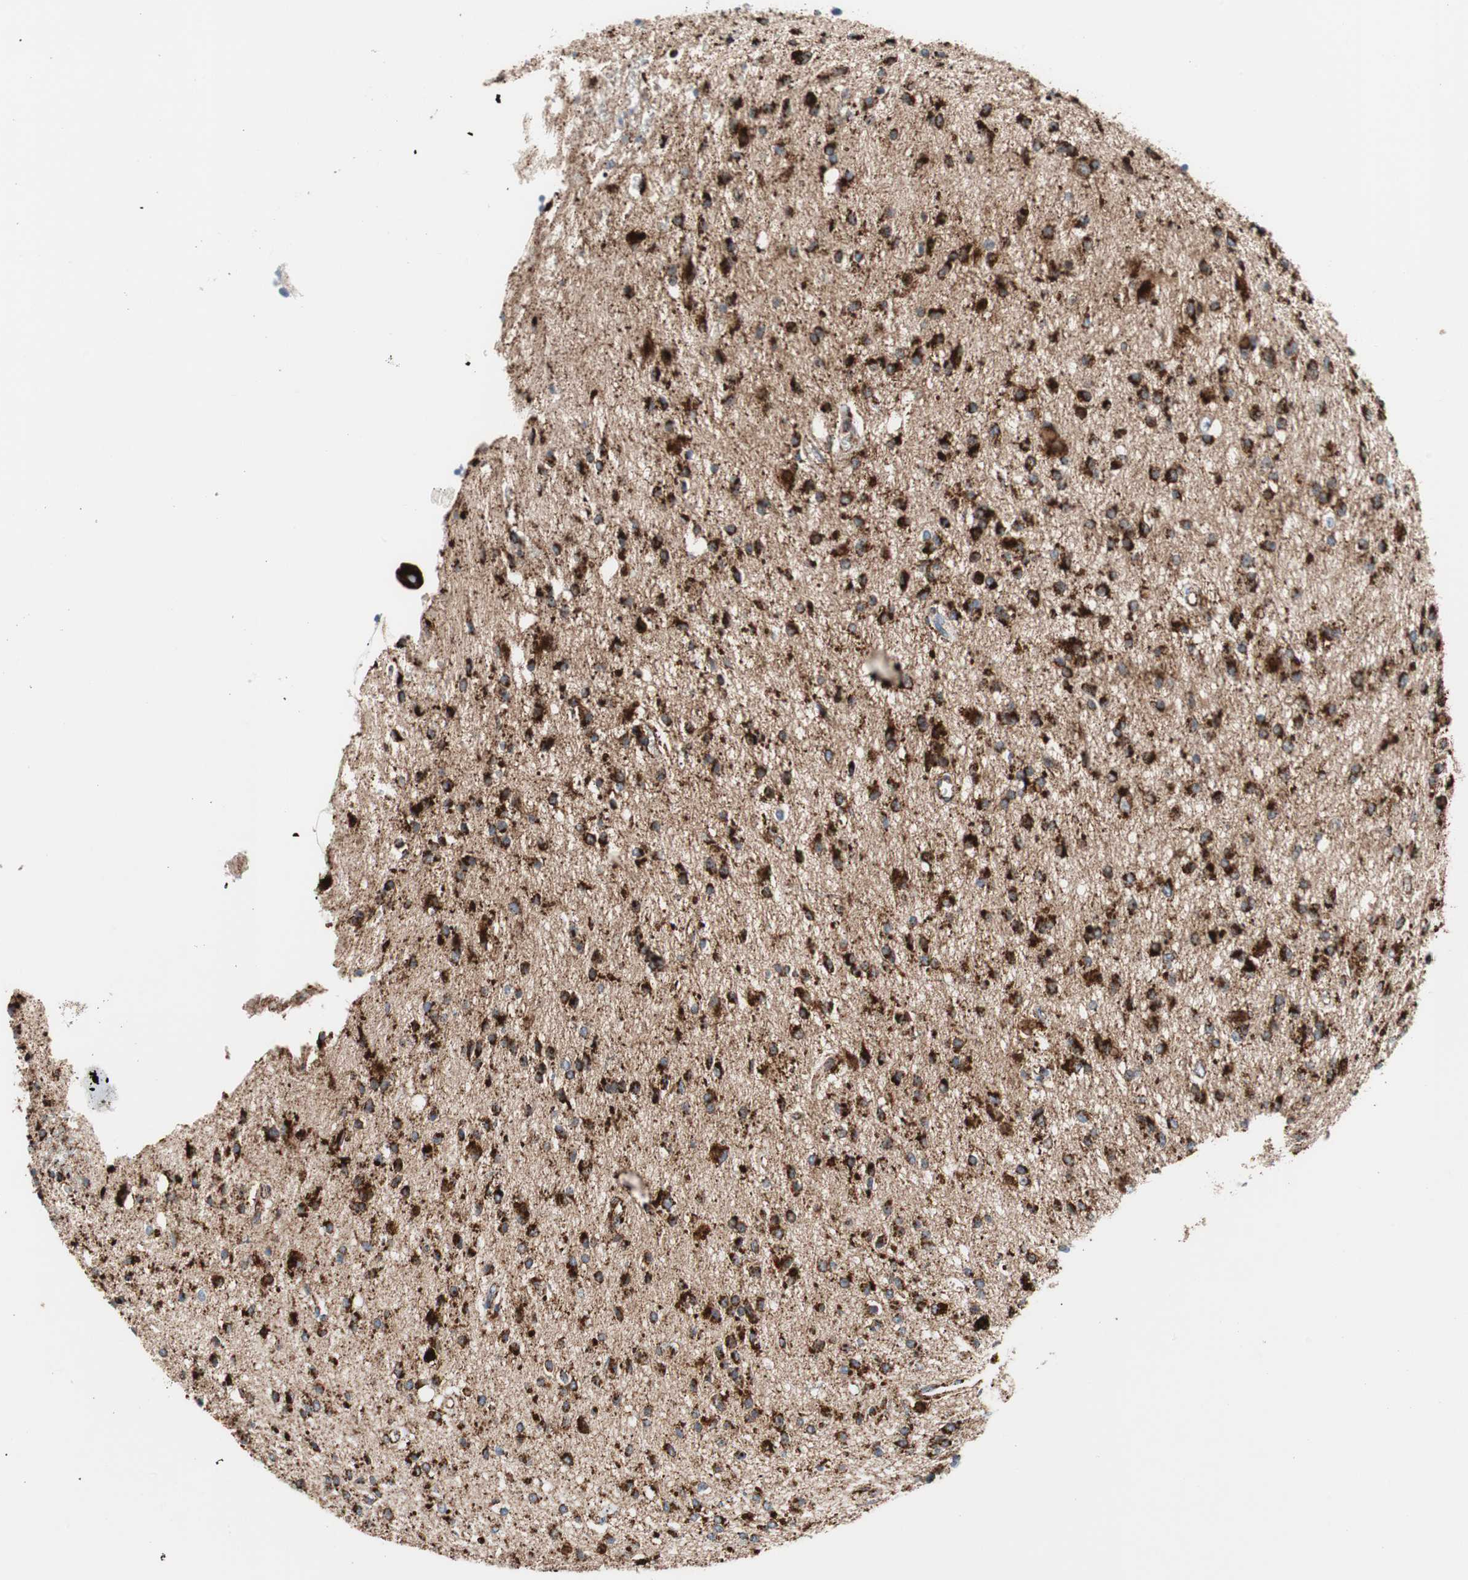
{"staining": {"intensity": "strong", "quantity": ">75%", "location": "cytoplasmic/membranous"}, "tissue": "glioma", "cell_type": "Tumor cells", "image_type": "cancer", "snomed": [{"axis": "morphology", "description": "Glioma, malignant, High grade"}, {"axis": "topography", "description": "Brain"}], "caption": "A brown stain shows strong cytoplasmic/membranous positivity of a protein in malignant high-grade glioma tumor cells.", "gene": "LAMP1", "patient": {"sex": "male", "age": 47}}